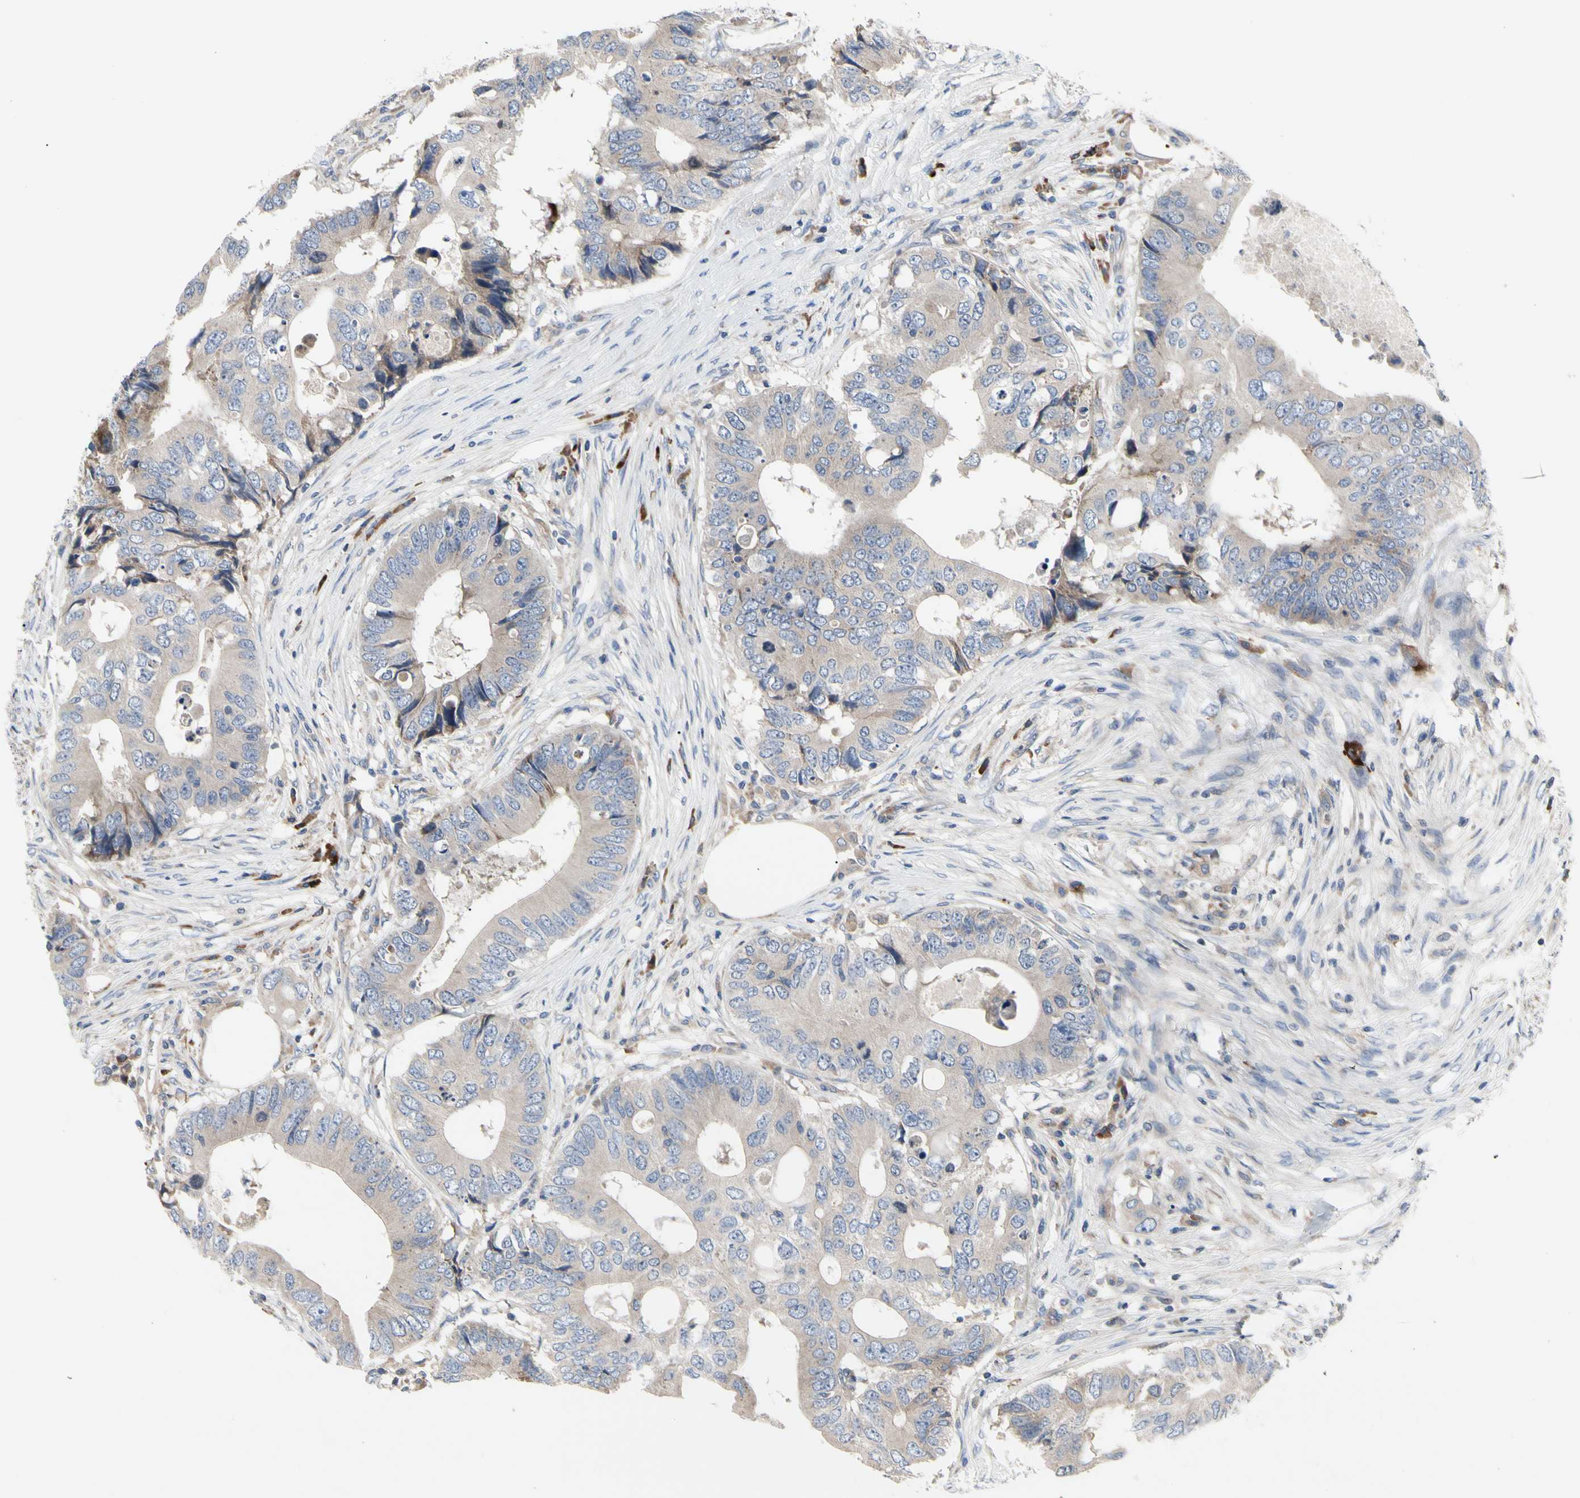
{"staining": {"intensity": "weak", "quantity": ">75%", "location": "cytoplasmic/membranous"}, "tissue": "colorectal cancer", "cell_type": "Tumor cells", "image_type": "cancer", "snomed": [{"axis": "morphology", "description": "Adenocarcinoma, NOS"}, {"axis": "topography", "description": "Colon"}], "caption": "This is a photomicrograph of immunohistochemistry staining of colorectal adenocarcinoma, which shows weak staining in the cytoplasmic/membranous of tumor cells.", "gene": "MMEL1", "patient": {"sex": "male", "age": 71}}